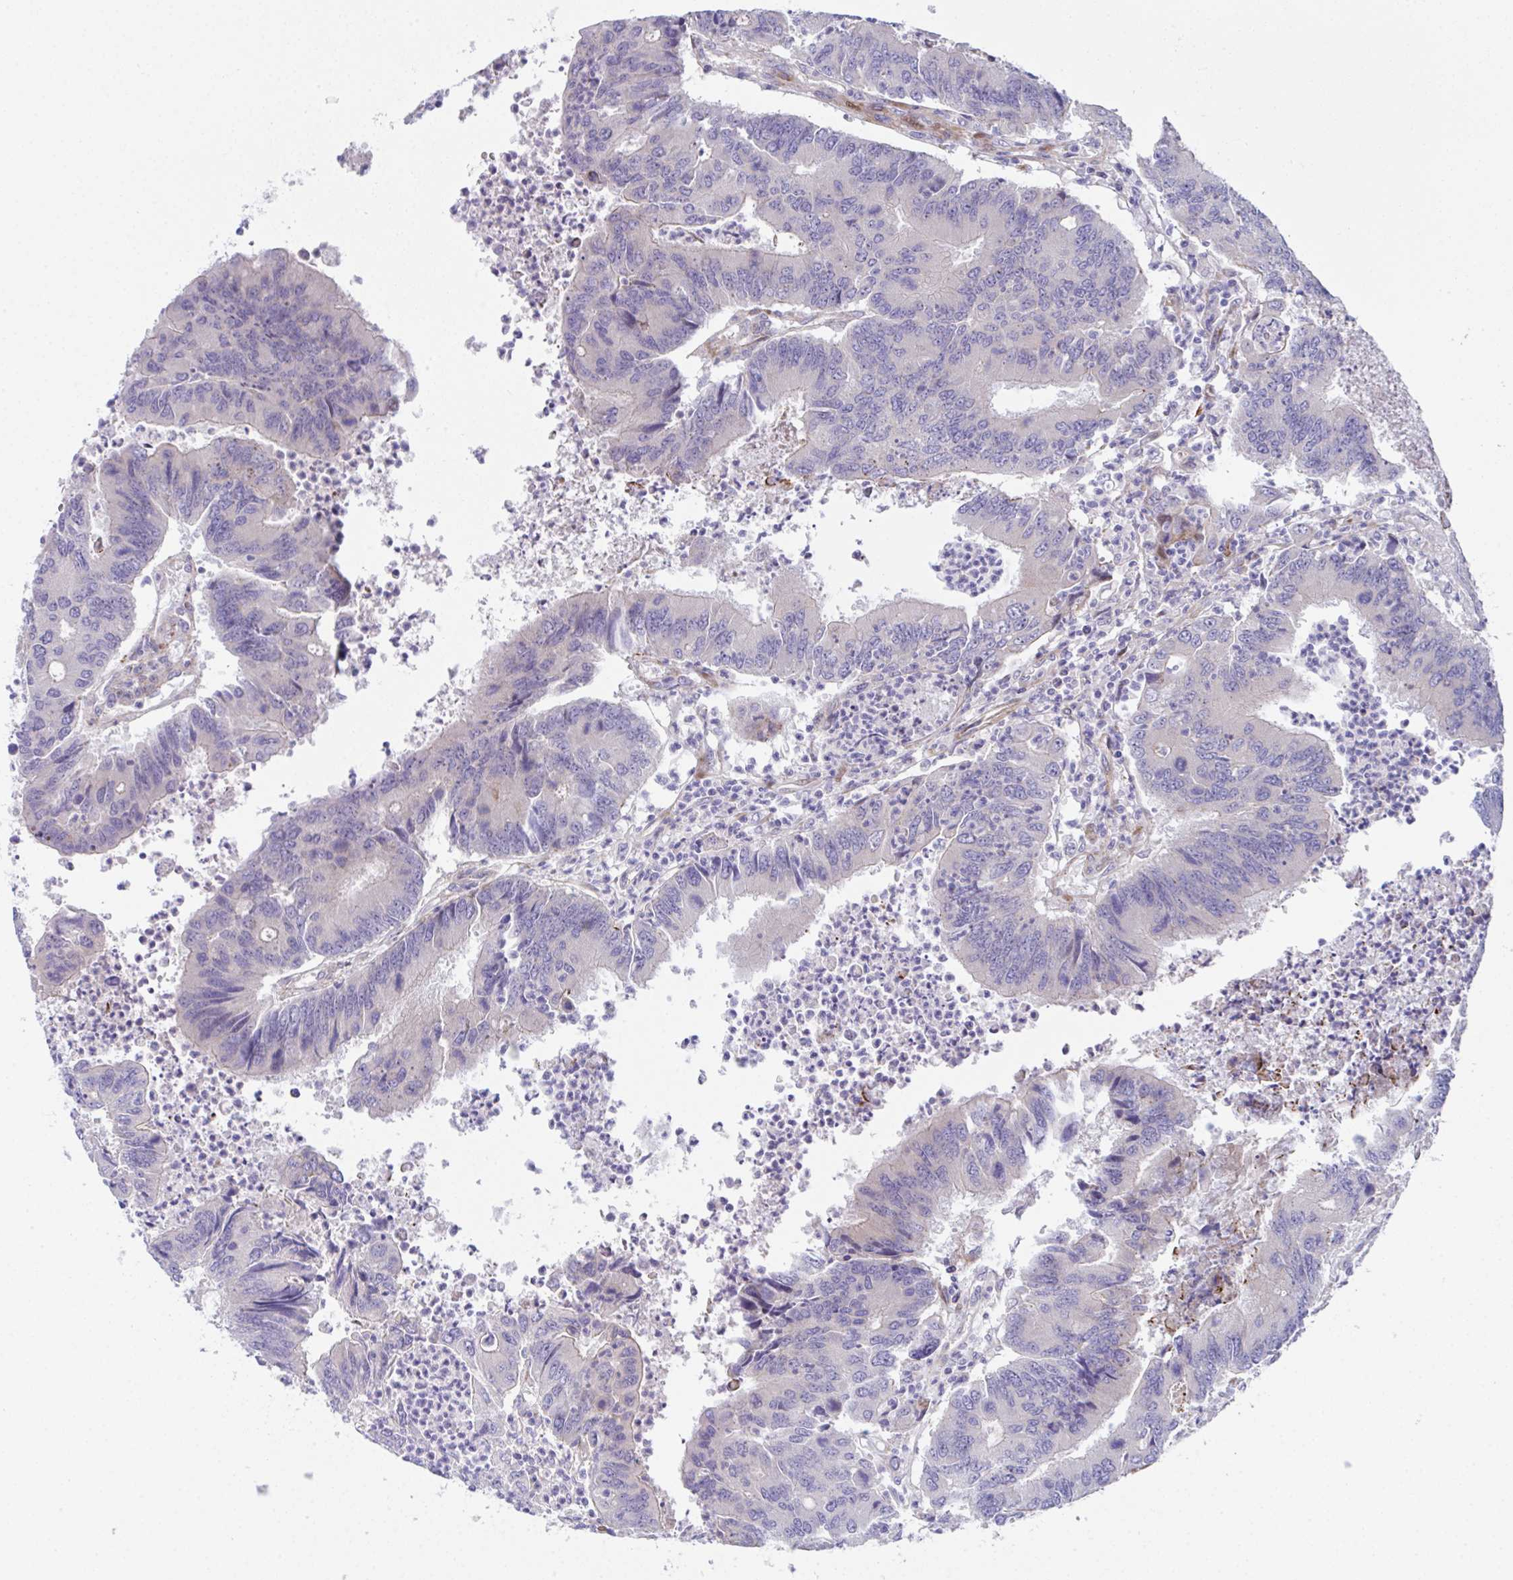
{"staining": {"intensity": "negative", "quantity": "none", "location": "none"}, "tissue": "colorectal cancer", "cell_type": "Tumor cells", "image_type": "cancer", "snomed": [{"axis": "morphology", "description": "Adenocarcinoma, NOS"}, {"axis": "topography", "description": "Colon"}], "caption": "The immunohistochemistry histopathology image has no significant expression in tumor cells of adenocarcinoma (colorectal) tissue.", "gene": "ZNF713", "patient": {"sex": "female", "age": 67}}